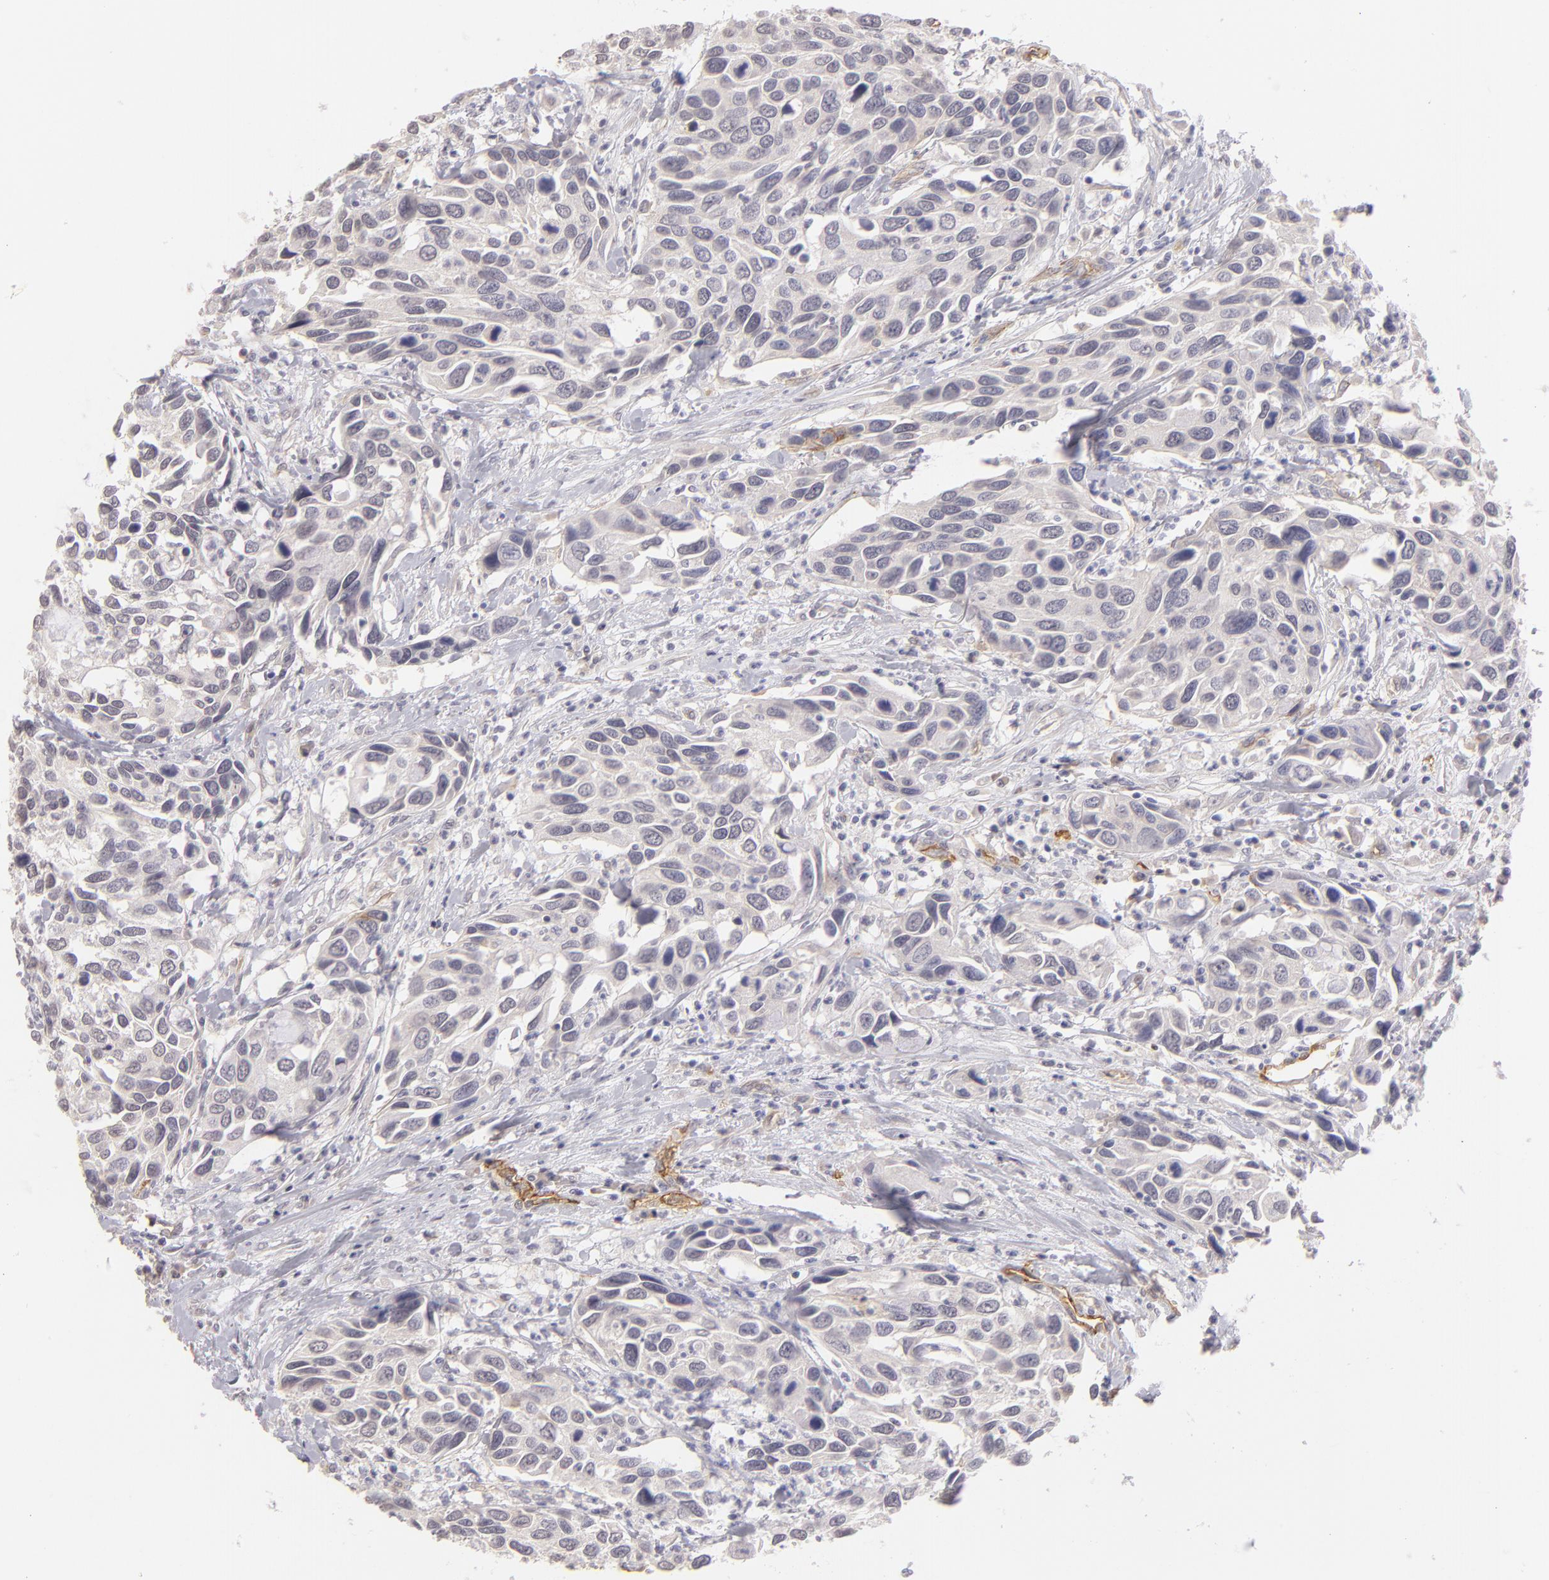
{"staining": {"intensity": "negative", "quantity": "none", "location": "none"}, "tissue": "urothelial cancer", "cell_type": "Tumor cells", "image_type": "cancer", "snomed": [{"axis": "morphology", "description": "Urothelial carcinoma, High grade"}, {"axis": "topography", "description": "Urinary bladder"}], "caption": "Tumor cells show no significant positivity in high-grade urothelial carcinoma. Nuclei are stained in blue.", "gene": "THBD", "patient": {"sex": "male", "age": 66}}